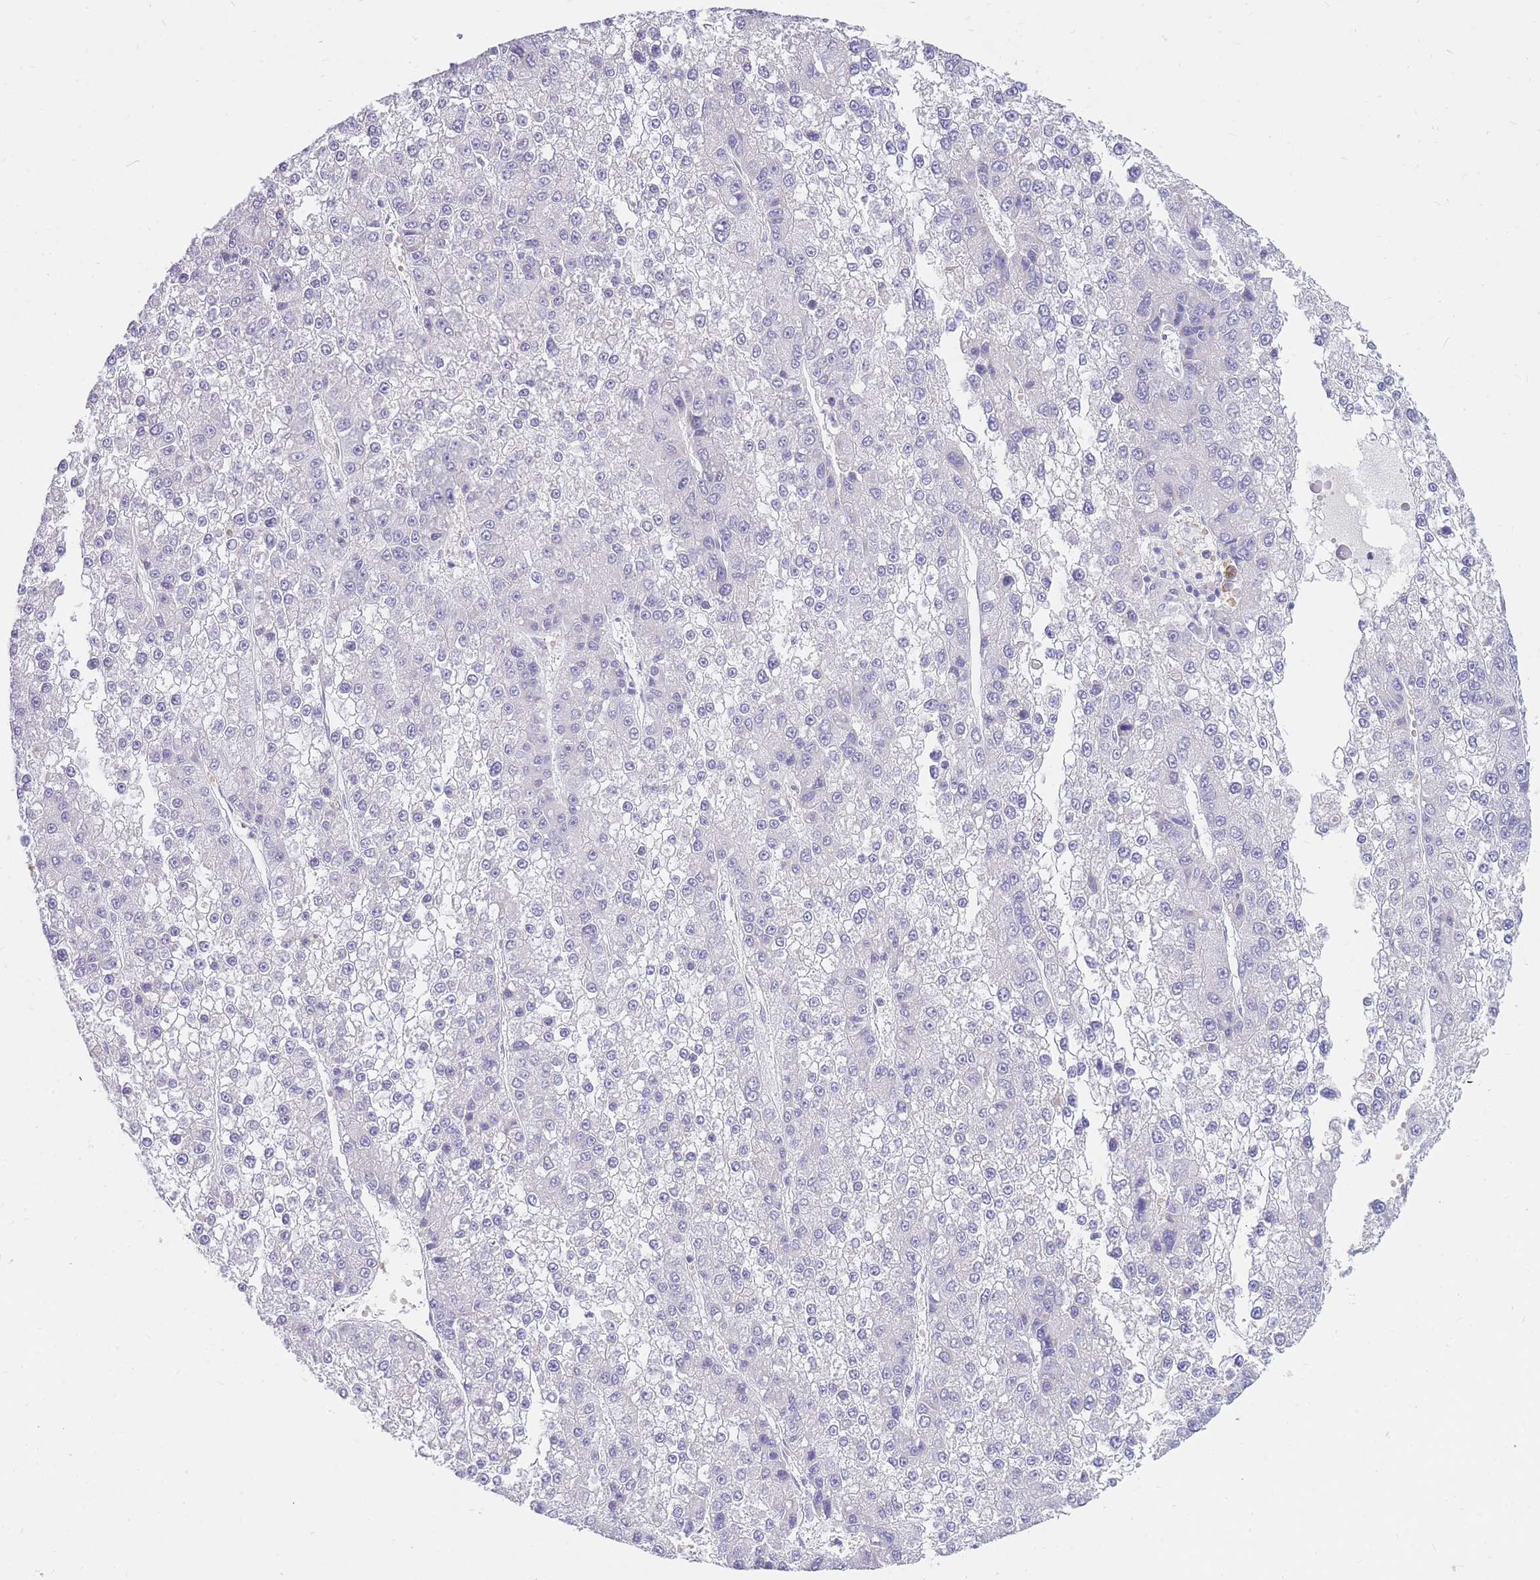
{"staining": {"intensity": "negative", "quantity": "none", "location": "none"}, "tissue": "liver cancer", "cell_type": "Tumor cells", "image_type": "cancer", "snomed": [{"axis": "morphology", "description": "Carcinoma, Hepatocellular, NOS"}, {"axis": "topography", "description": "Liver"}], "caption": "The photomicrograph exhibits no significant positivity in tumor cells of liver cancer (hepatocellular carcinoma).", "gene": "TPSD1", "patient": {"sex": "female", "age": 73}}